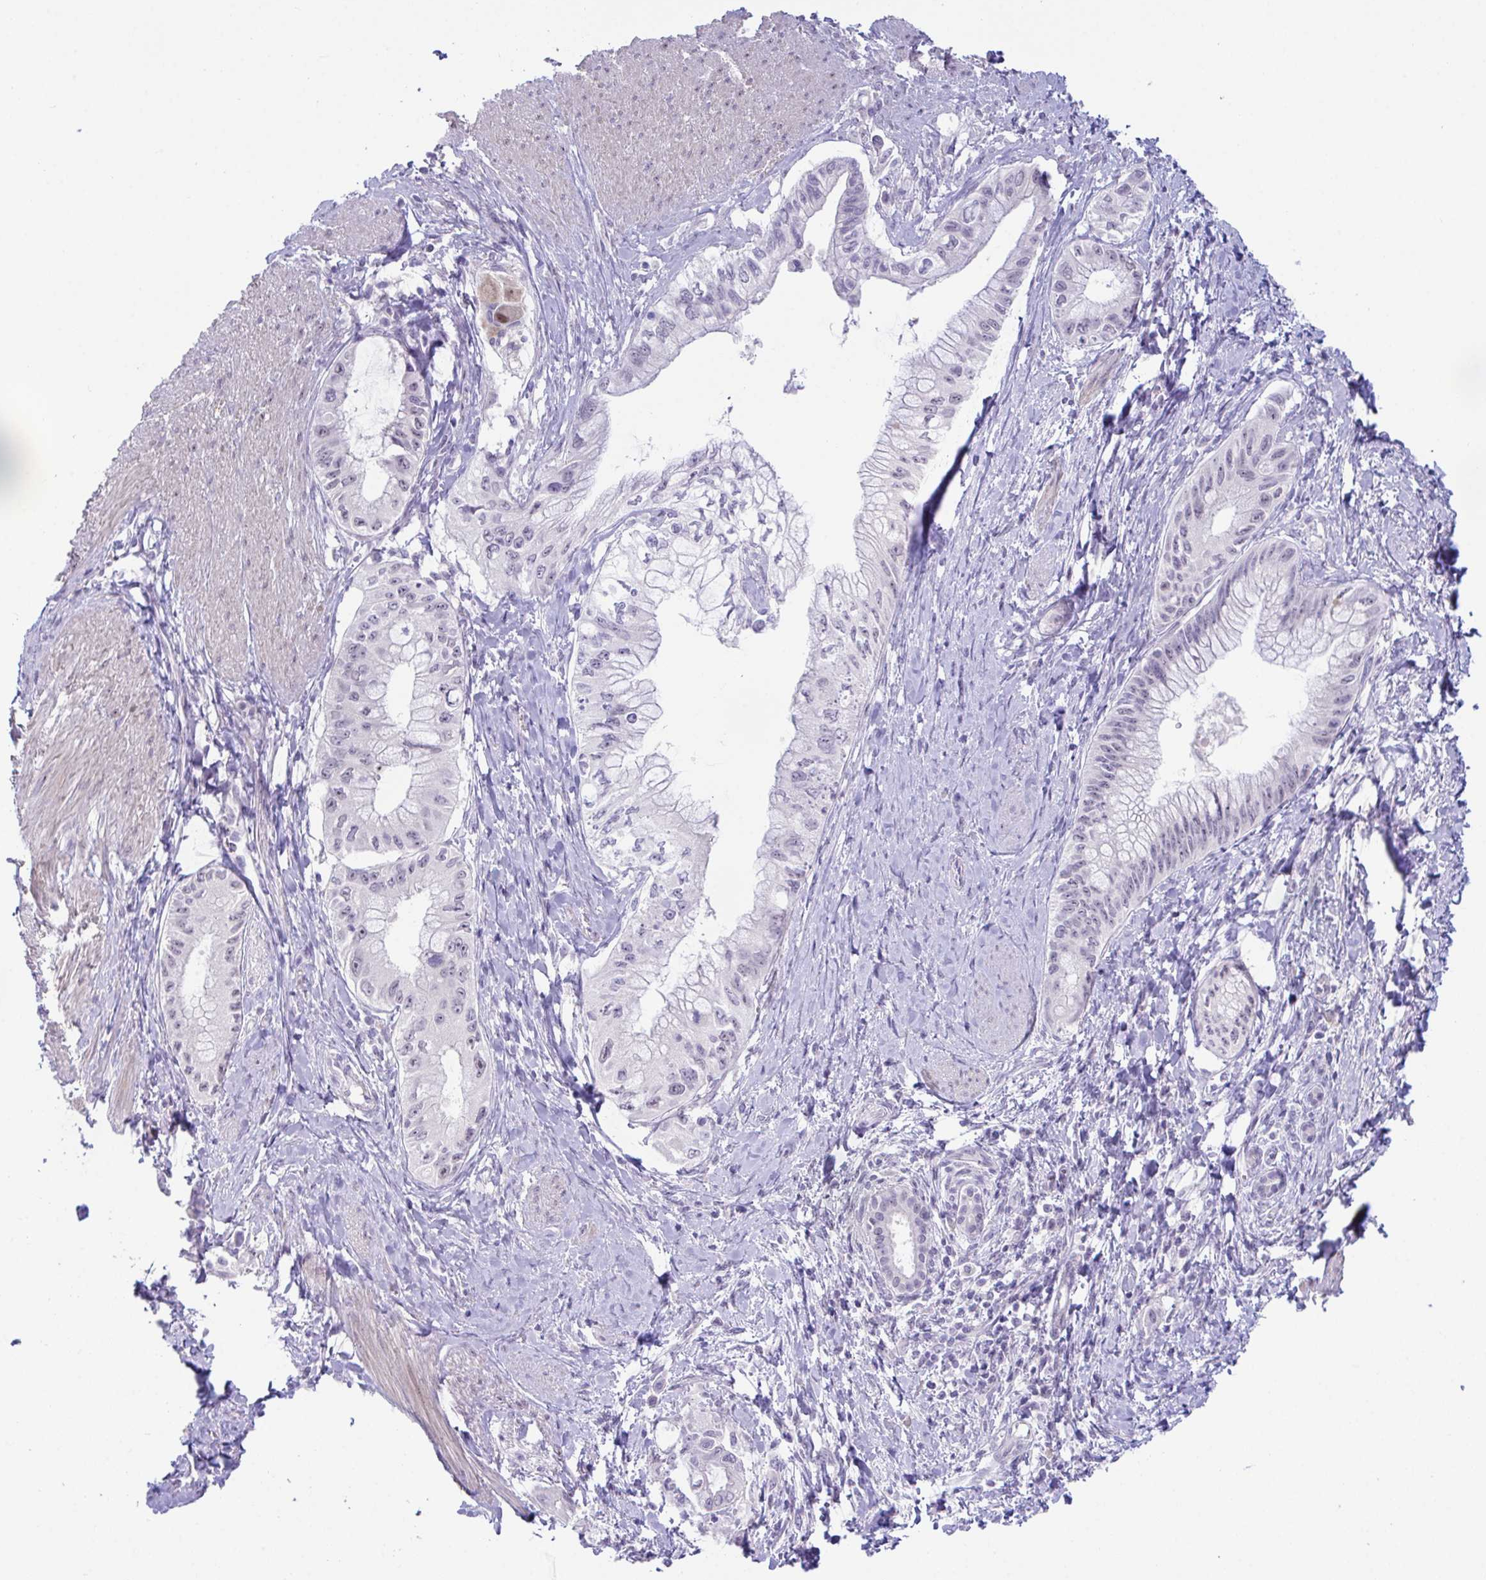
{"staining": {"intensity": "negative", "quantity": "none", "location": "none"}, "tissue": "pancreatic cancer", "cell_type": "Tumor cells", "image_type": "cancer", "snomed": [{"axis": "morphology", "description": "Adenocarcinoma, NOS"}, {"axis": "topography", "description": "Pancreas"}], "caption": "The immunohistochemistry (IHC) image has no significant staining in tumor cells of pancreatic cancer (adenocarcinoma) tissue.", "gene": "USP35", "patient": {"sex": "male", "age": 48}}